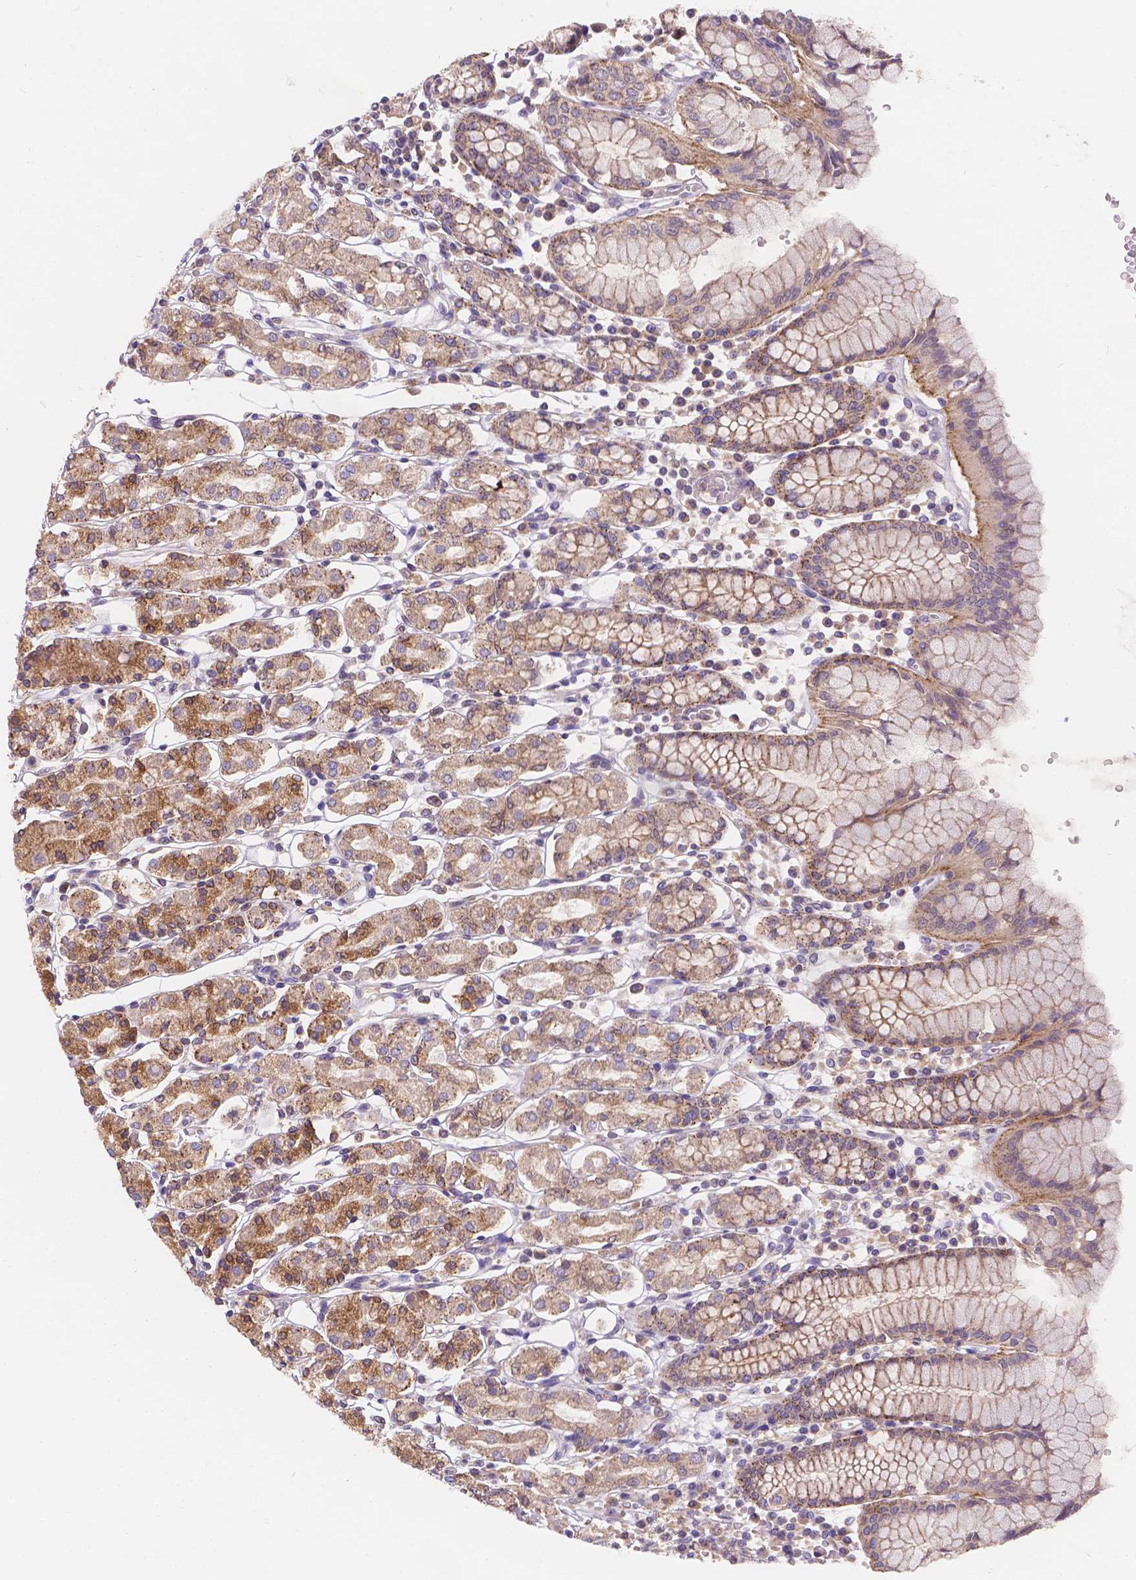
{"staining": {"intensity": "moderate", "quantity": ">75%", "location": "cytoplasmic/membranous"}, "tissue": "stomach", "cell_type": "Glandular cells", "image_type": "normal", "snomed": [{"axis": "morphology", "description": "Normal tissue, NOS"}, {"axis": "topography", "description": "Stomach, upper"}, {"axis": "topography", "description": "Stomach"}], "caption": "Immunohistochemistry (IHC) histopathology image of benign stomach stained for a protein (brown), which shows medium levels of moderate cytoplasmic/membranous expression in about >75% of glandular cells.", "gene": "CDK10", "patient": {"sex": "male", "age": 62}}